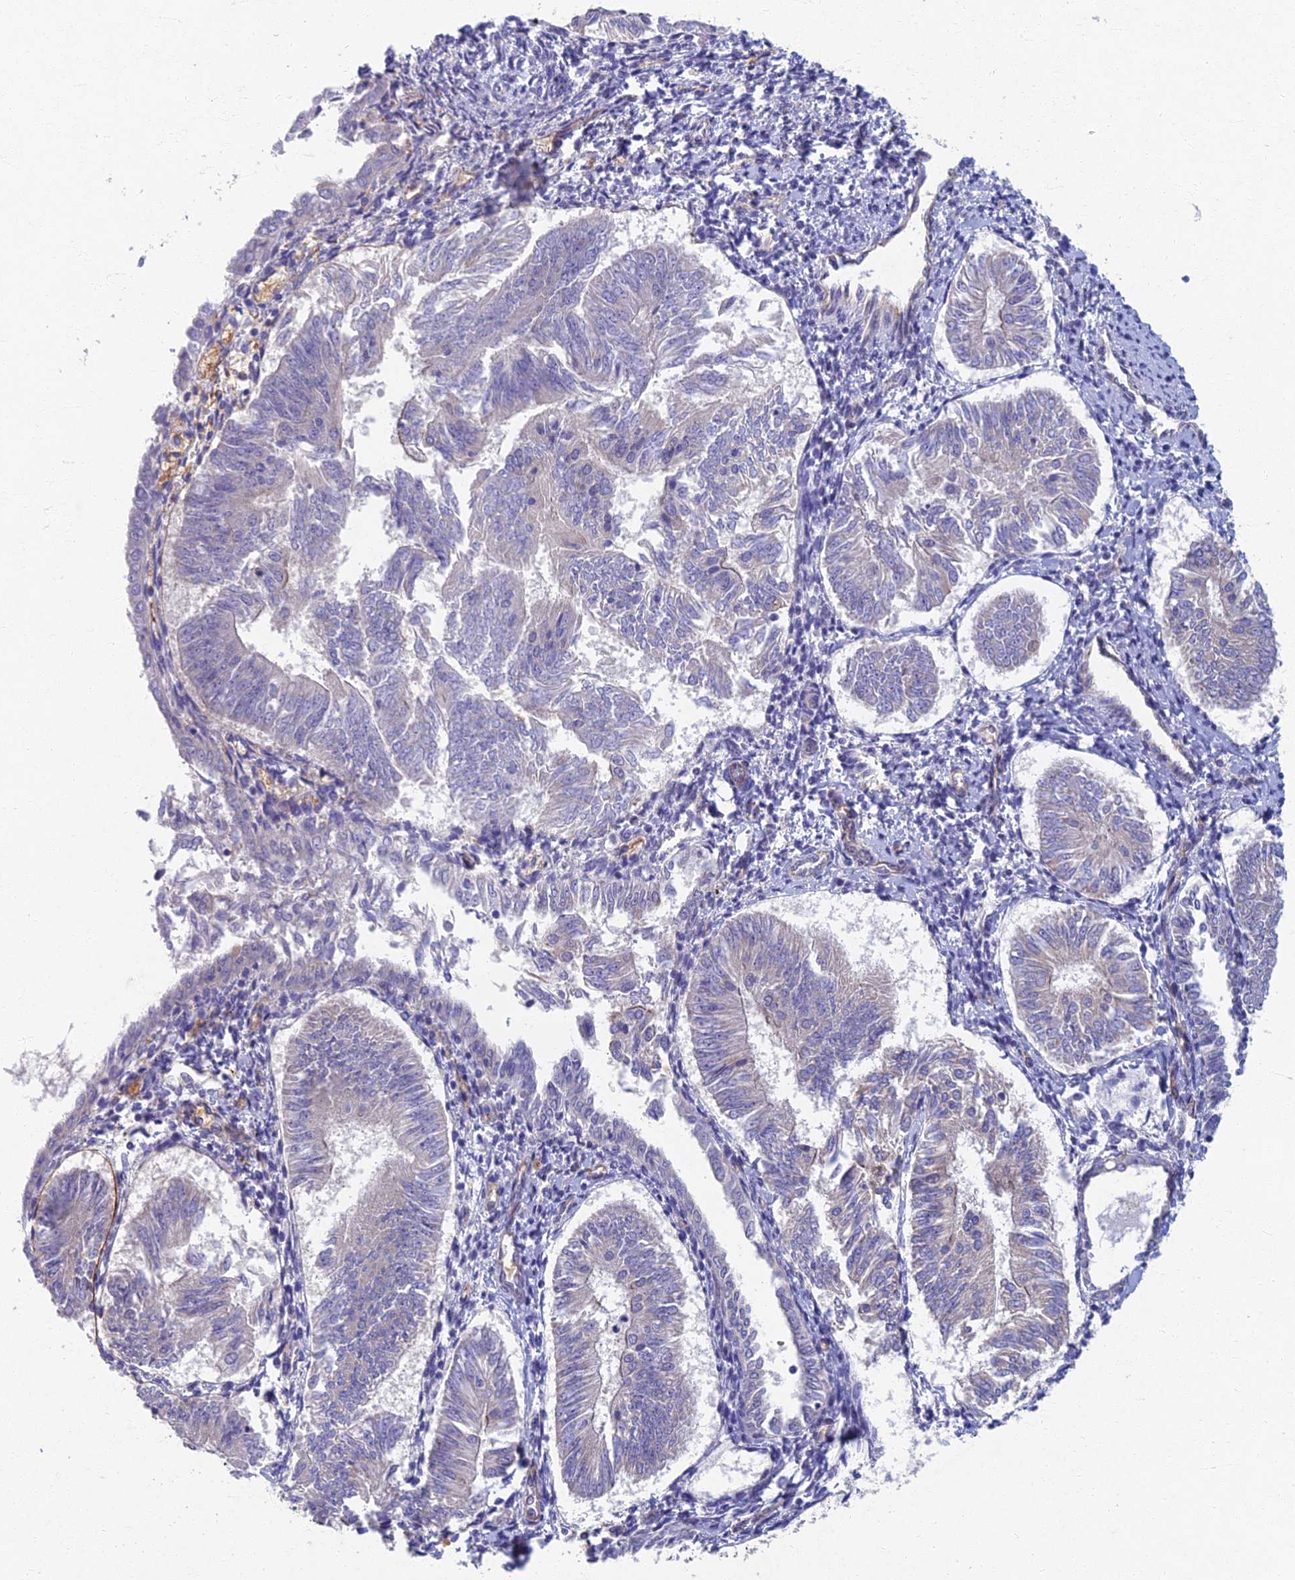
{"staining": {"intensity": "negative", "quantity": "none", "location": "none"}, "tissue": "endometrial cancer", "cell_type": "Tumor cells", "image_type": "cancer", "snomed": [{"axis": "morphology", "description": "Adenocarcinoma, NOS"}, {"axis": "topography", "description": "Endometrium"}], "caption": "IHC of human endometrial adenocarcinoma reveals no expression in tumor cells.", "gene": "RHBDL2", "patient": {"sex": "female", "age": 58}}